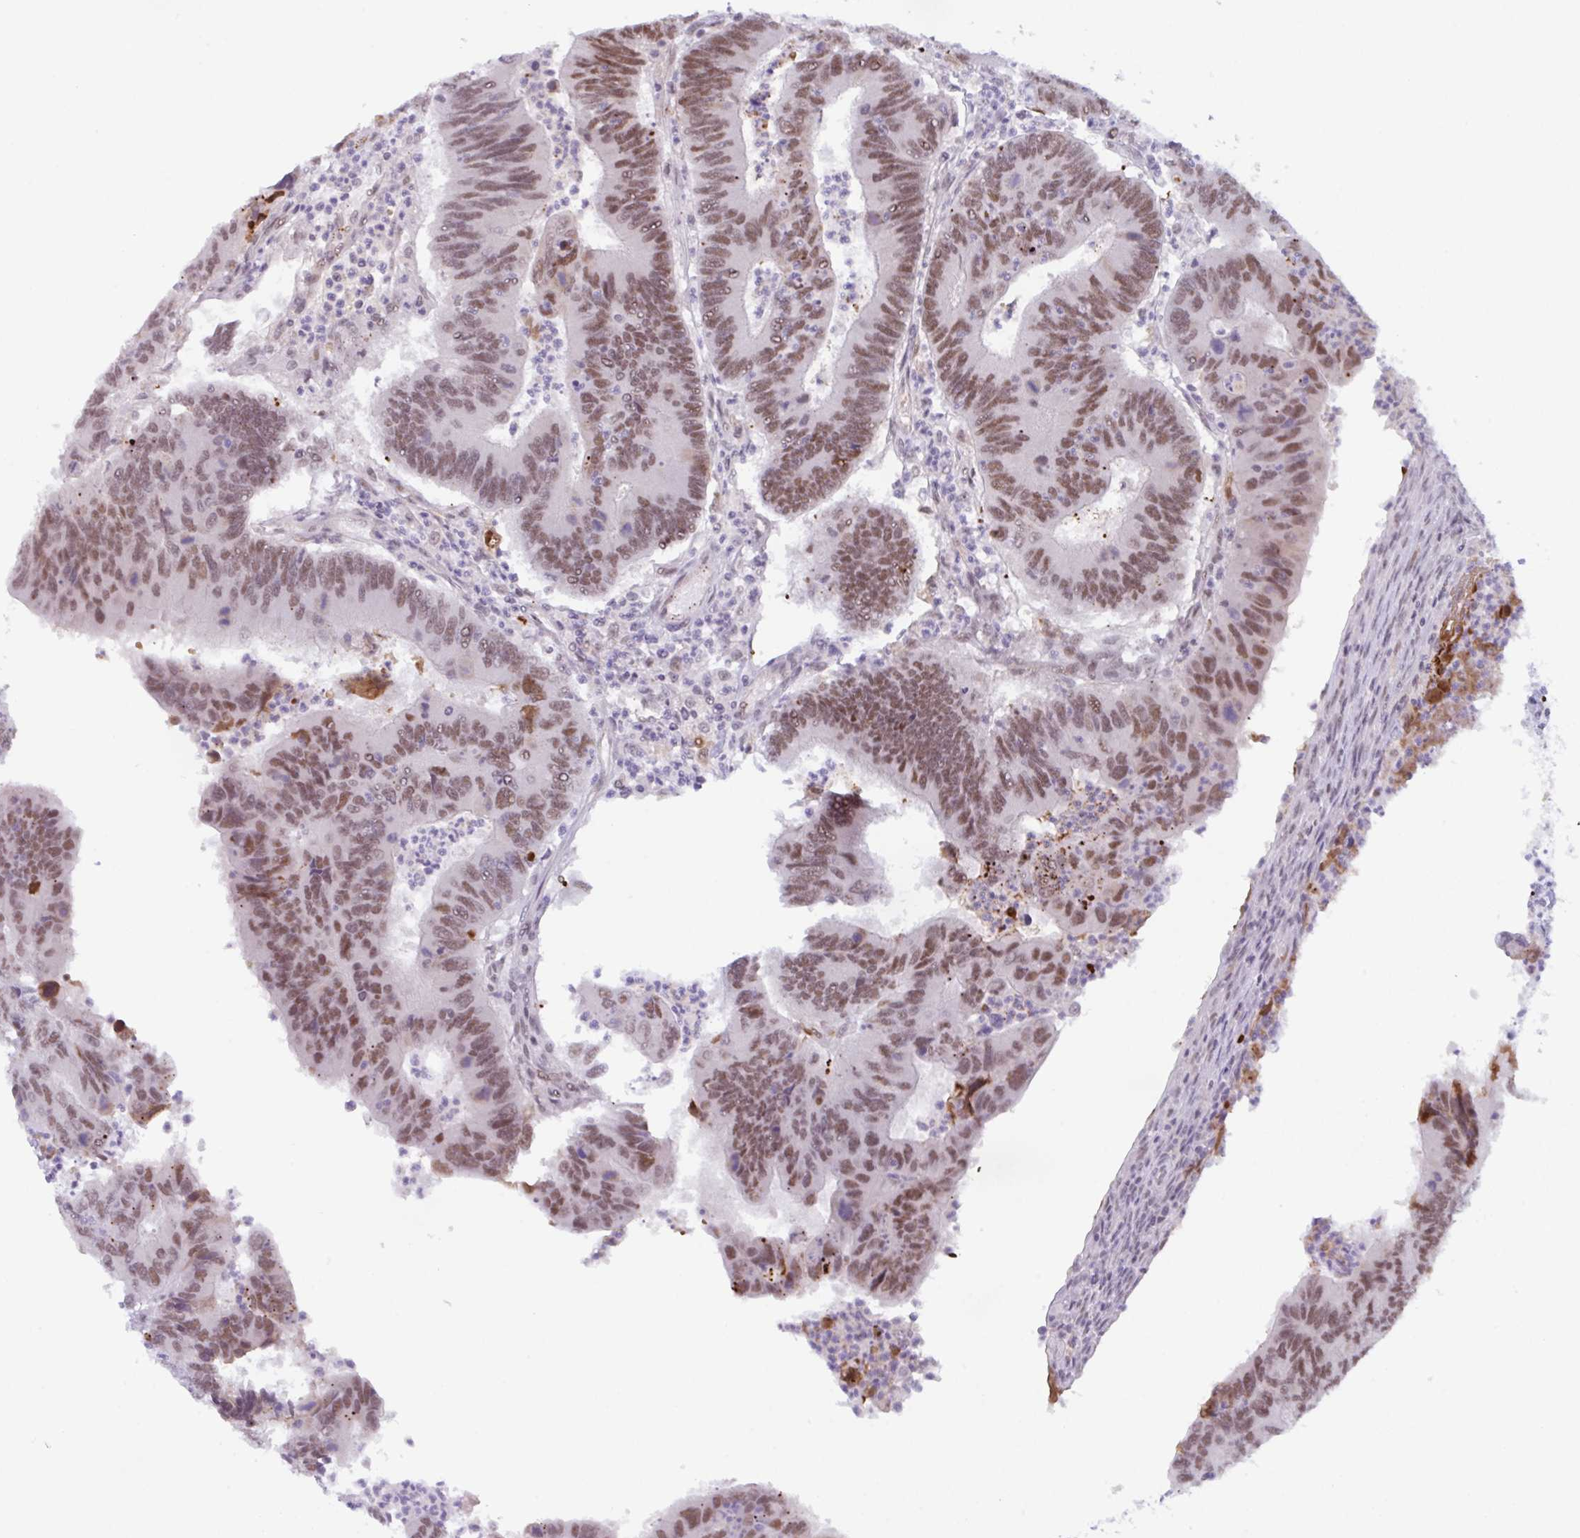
{"staining": {"intensity": "moderate", "quantity": ">75%", "location": "nuclear"}, "tissue": "colorectal cancer", "cell_type": "Tumor cells", "image_type": "cancer", "snomed": [{"axis": "morphology", "description": "Adenocarcinoma, NOS"}, {"axis": "topography", "description": "Colon"}], "caption": "Protein analysis of colorectal cancer tissue demonstrates moderate nuclear positivity in approximately >75% of tumor cells.", "gene": "PLG", "patient": {"sex": "female", "age": 67}}